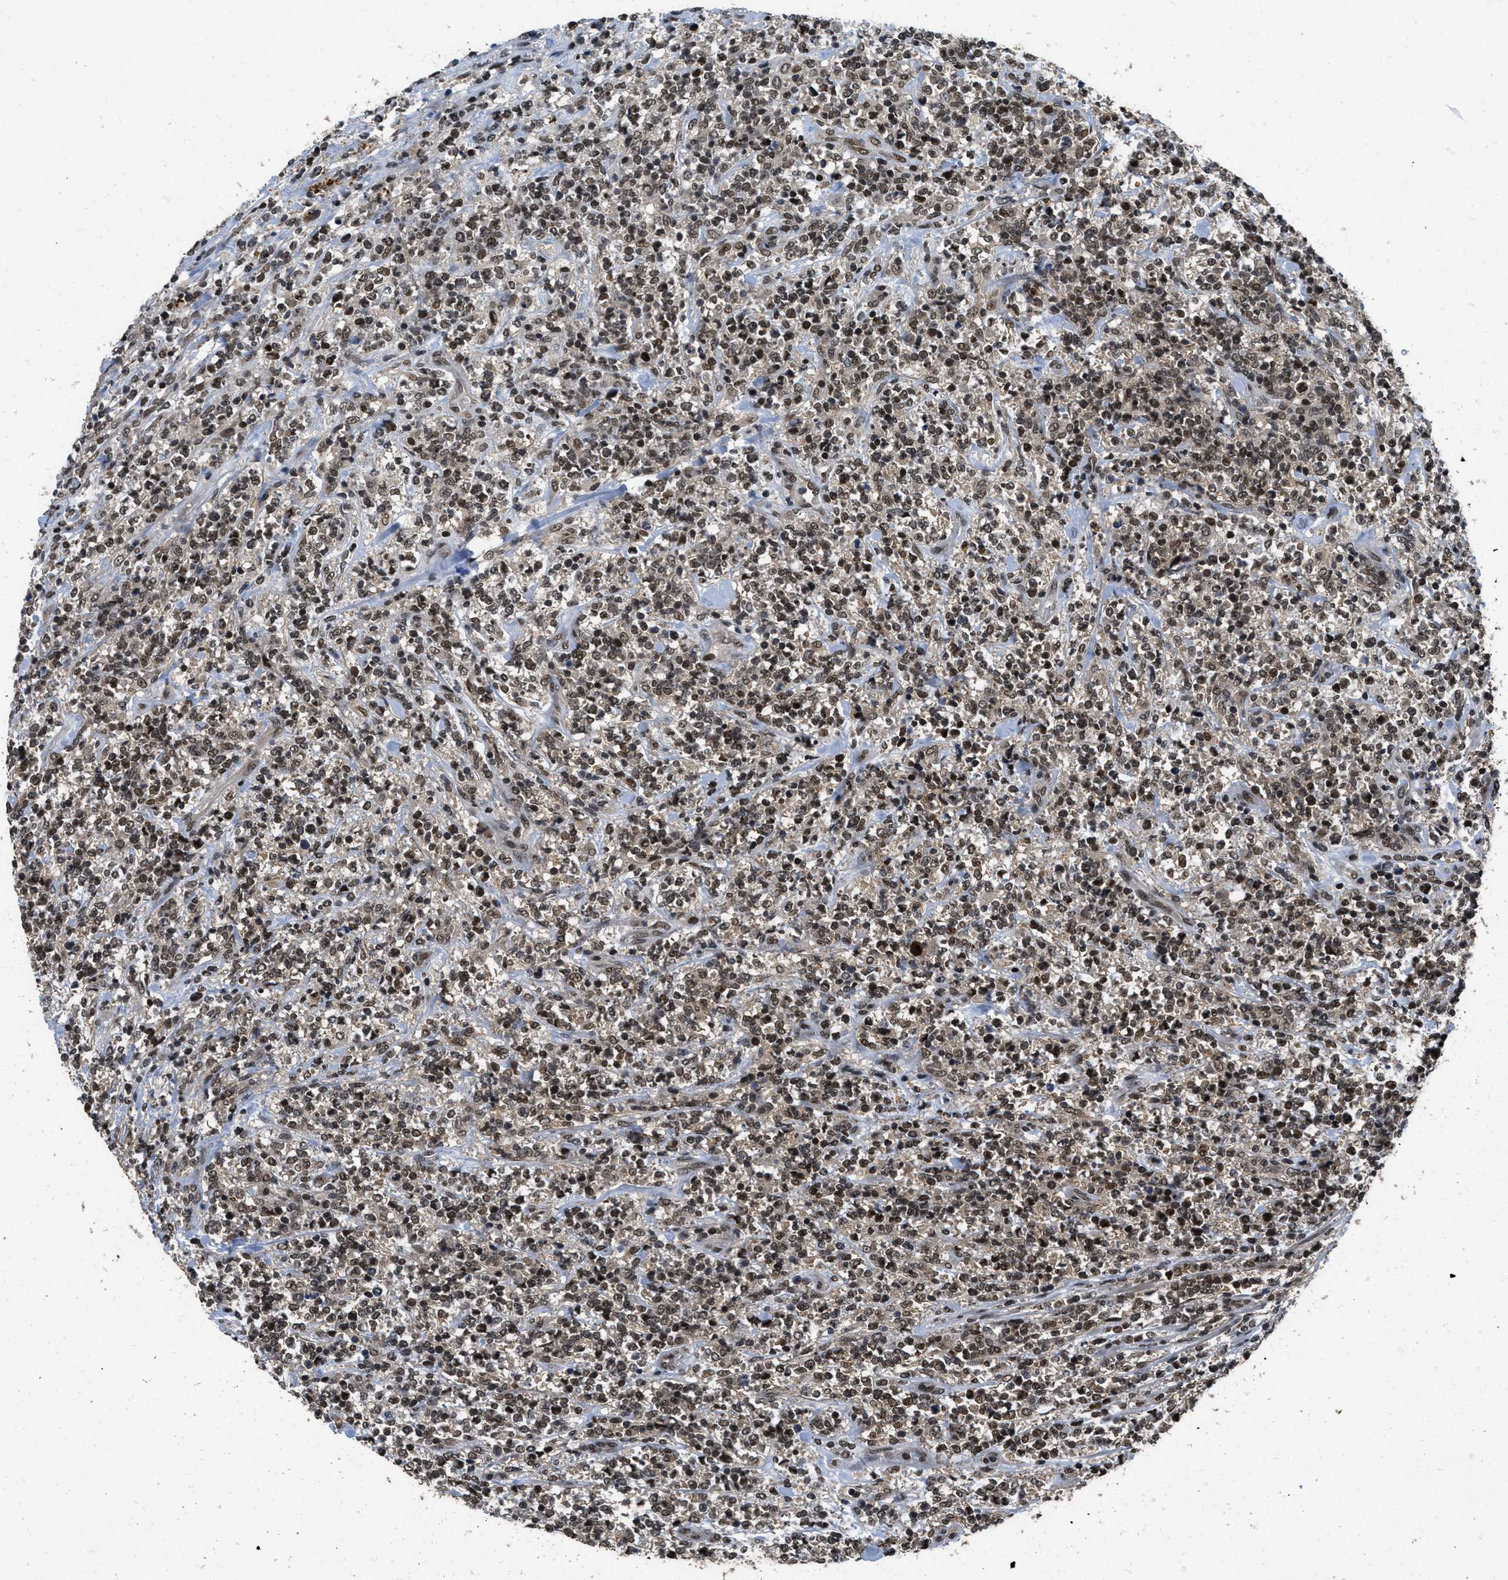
{"staining": {"intensity": "strong", "quantity": ">75%", "location": "nuclear"}, "tissue": "lymphoma", "cell_type": "Tumor cells", "image_type": "cancer", "snomed": [{"axis": "morphology", "description": "Malignant lymphoma, non-Hodgkin's type, High grade"}, {"axis": "topography", "description": "Soft tissue"}], "caption": "Immunohistochemical staining of lymphoma shows high levels of strong nuclear staining in about >75% of tumor cells.", "gene": "CUL4B", "patient": {"sex": "male", "age": 18}}